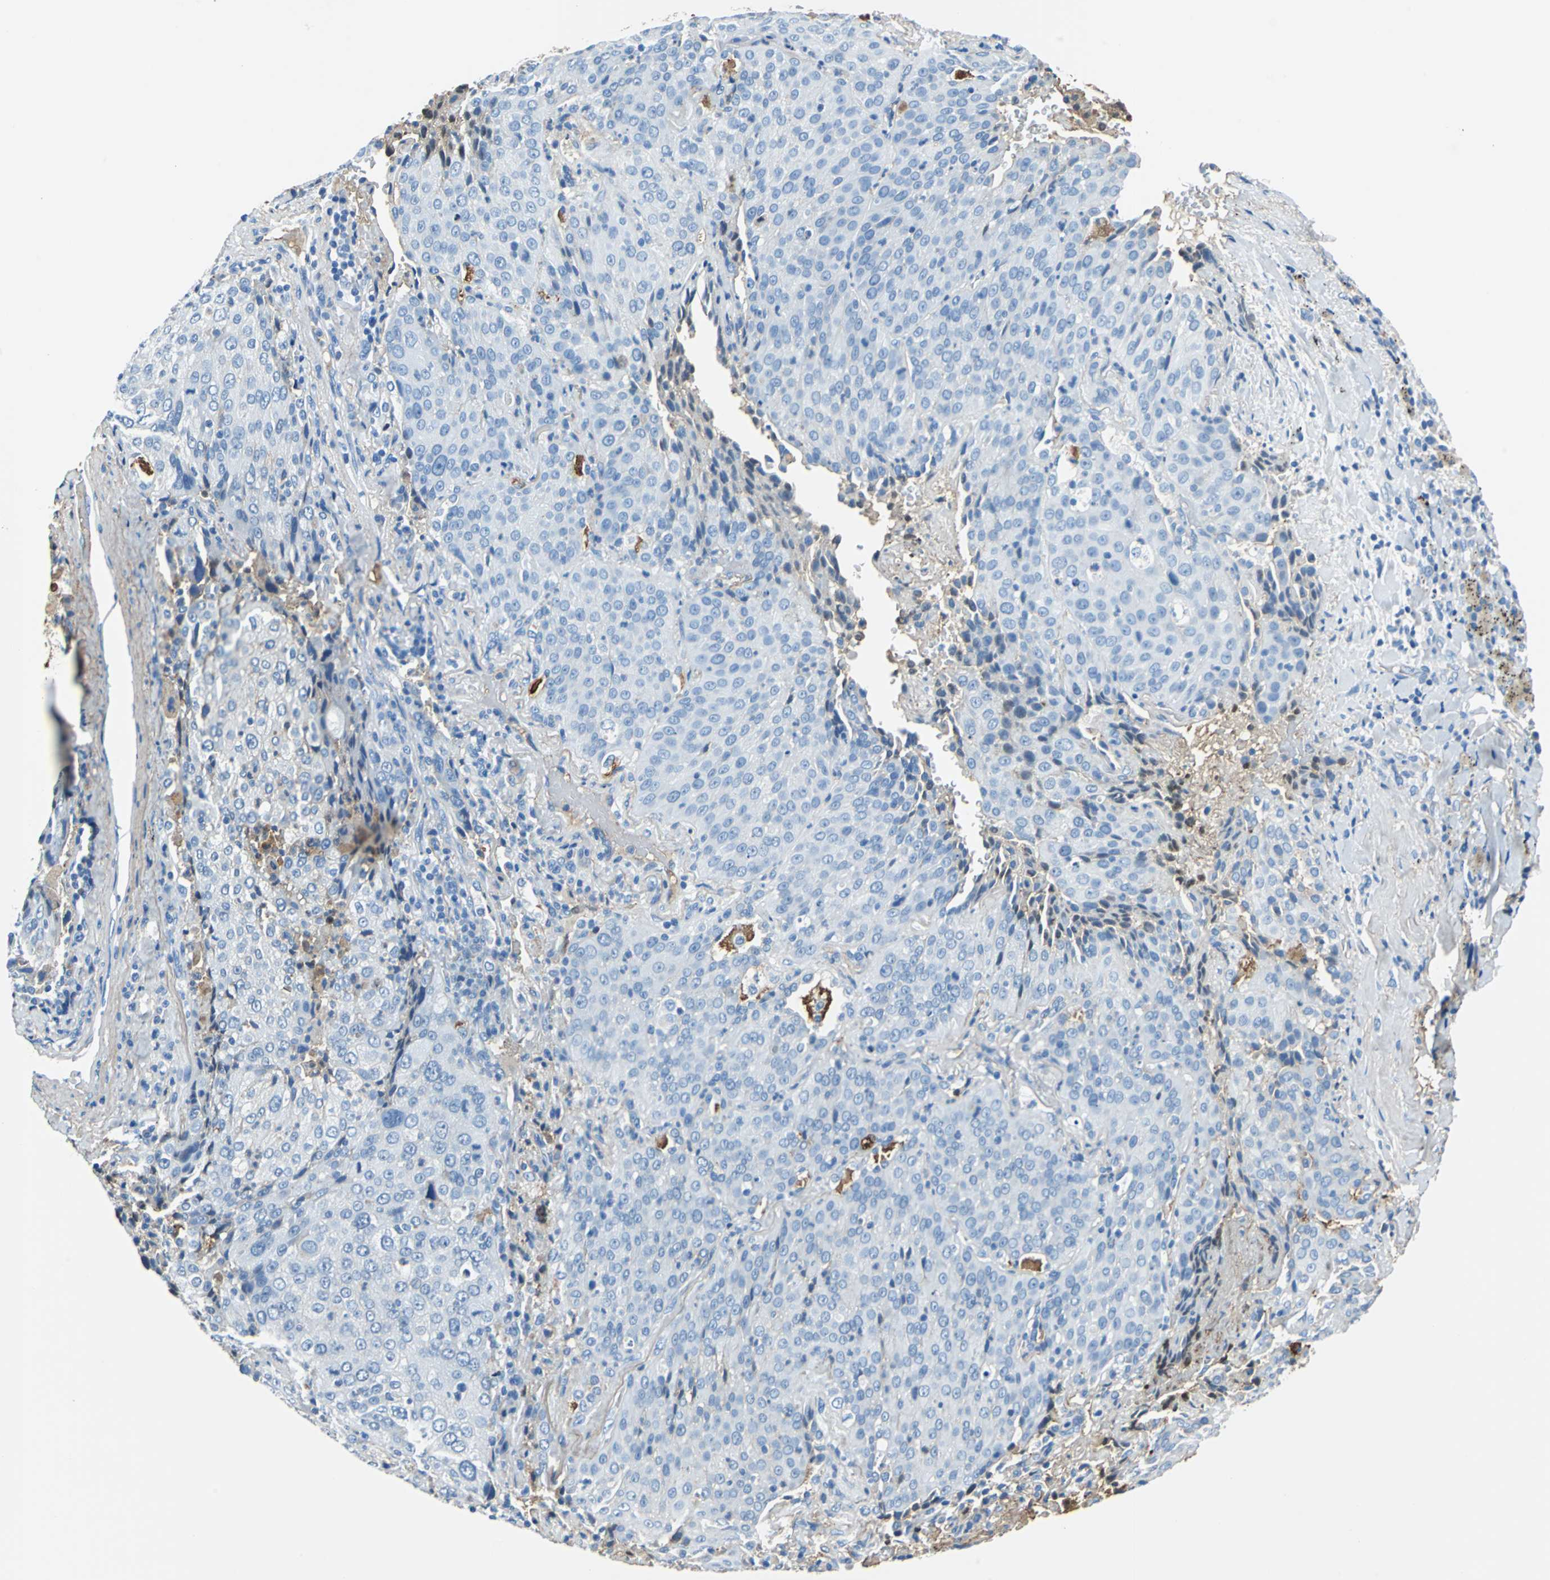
{"staining": {"intensity": "weak", "quantity": "<25%", "location": "cytoplasmic/membranous"}, "tissue": "lung cancer", "cell_type": "Tumor cells", "image_type": "cancer", "snomed": [{"axis": "morphology", "description": "Squamous cell carcinoma, NOS"}, {"axis": "topography", "description": "Lung"}], "caption": "Lung cancer (squamous cell carcinoma) was stained to show a protein in brown. There is no significant staining in tumor cells.", "gene": "ALB", "patient": {"sex": "male", "age": 54}}